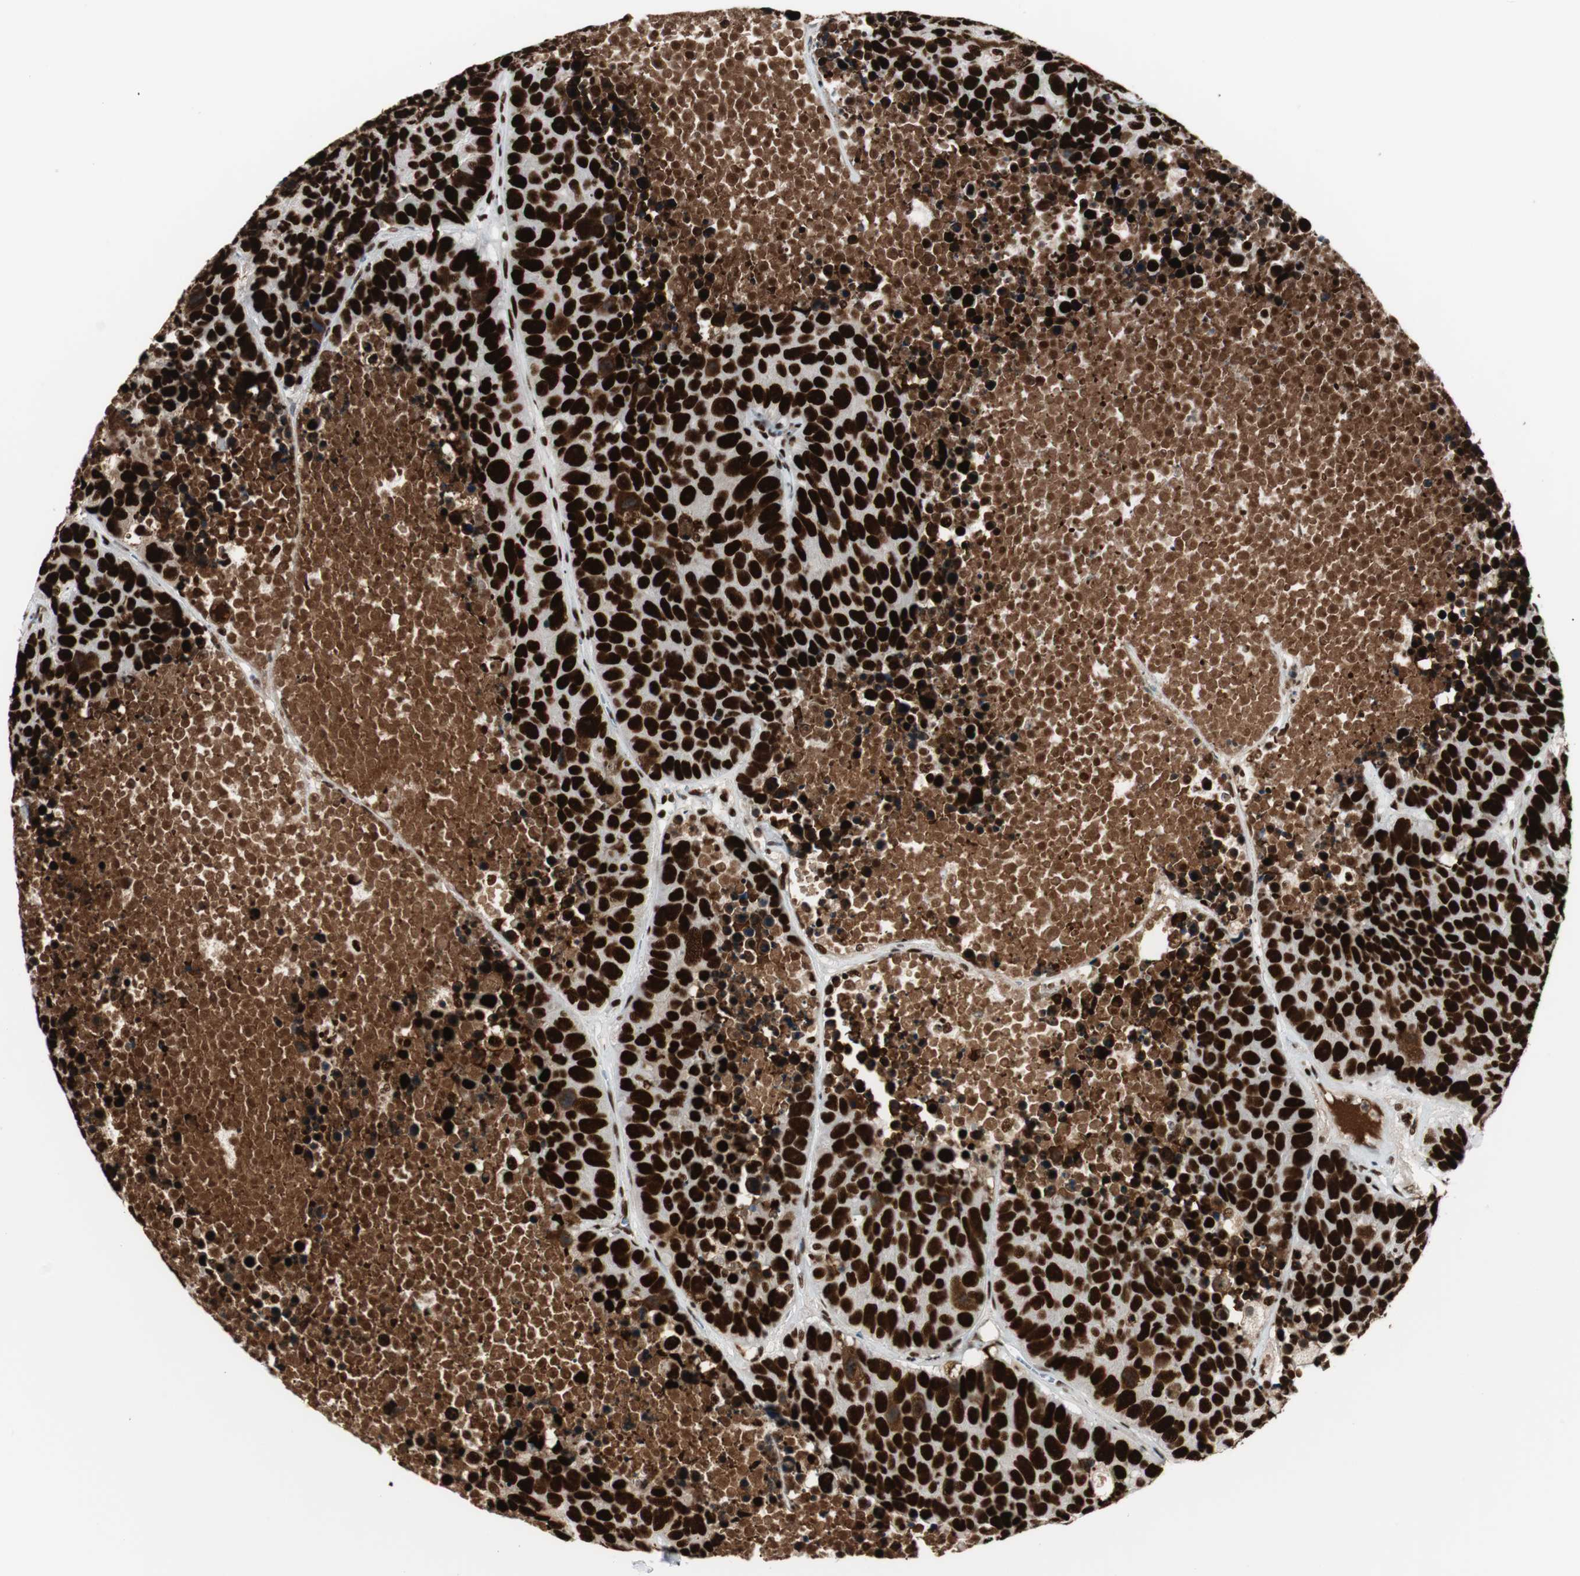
{"staining": {"intensity": "strong", "quantity": ">75%", "location": "nuclear"}, "tissue": "carcinoid", "cell_type": "Tumor cells", "image_type": "cancer", "snomed": [{"axis": "morphology", "description": "Carcinoid, malignant, NOS"}, {"axis": "topography", "description": "Lung"}], "caption": "About >75% of tumor cells in carcinoid show strong nuclear protein staining as visualized by brown immunohistochemical staining.", "gene": "PSME3", "patient": {"sex": "male", "age": 60}}